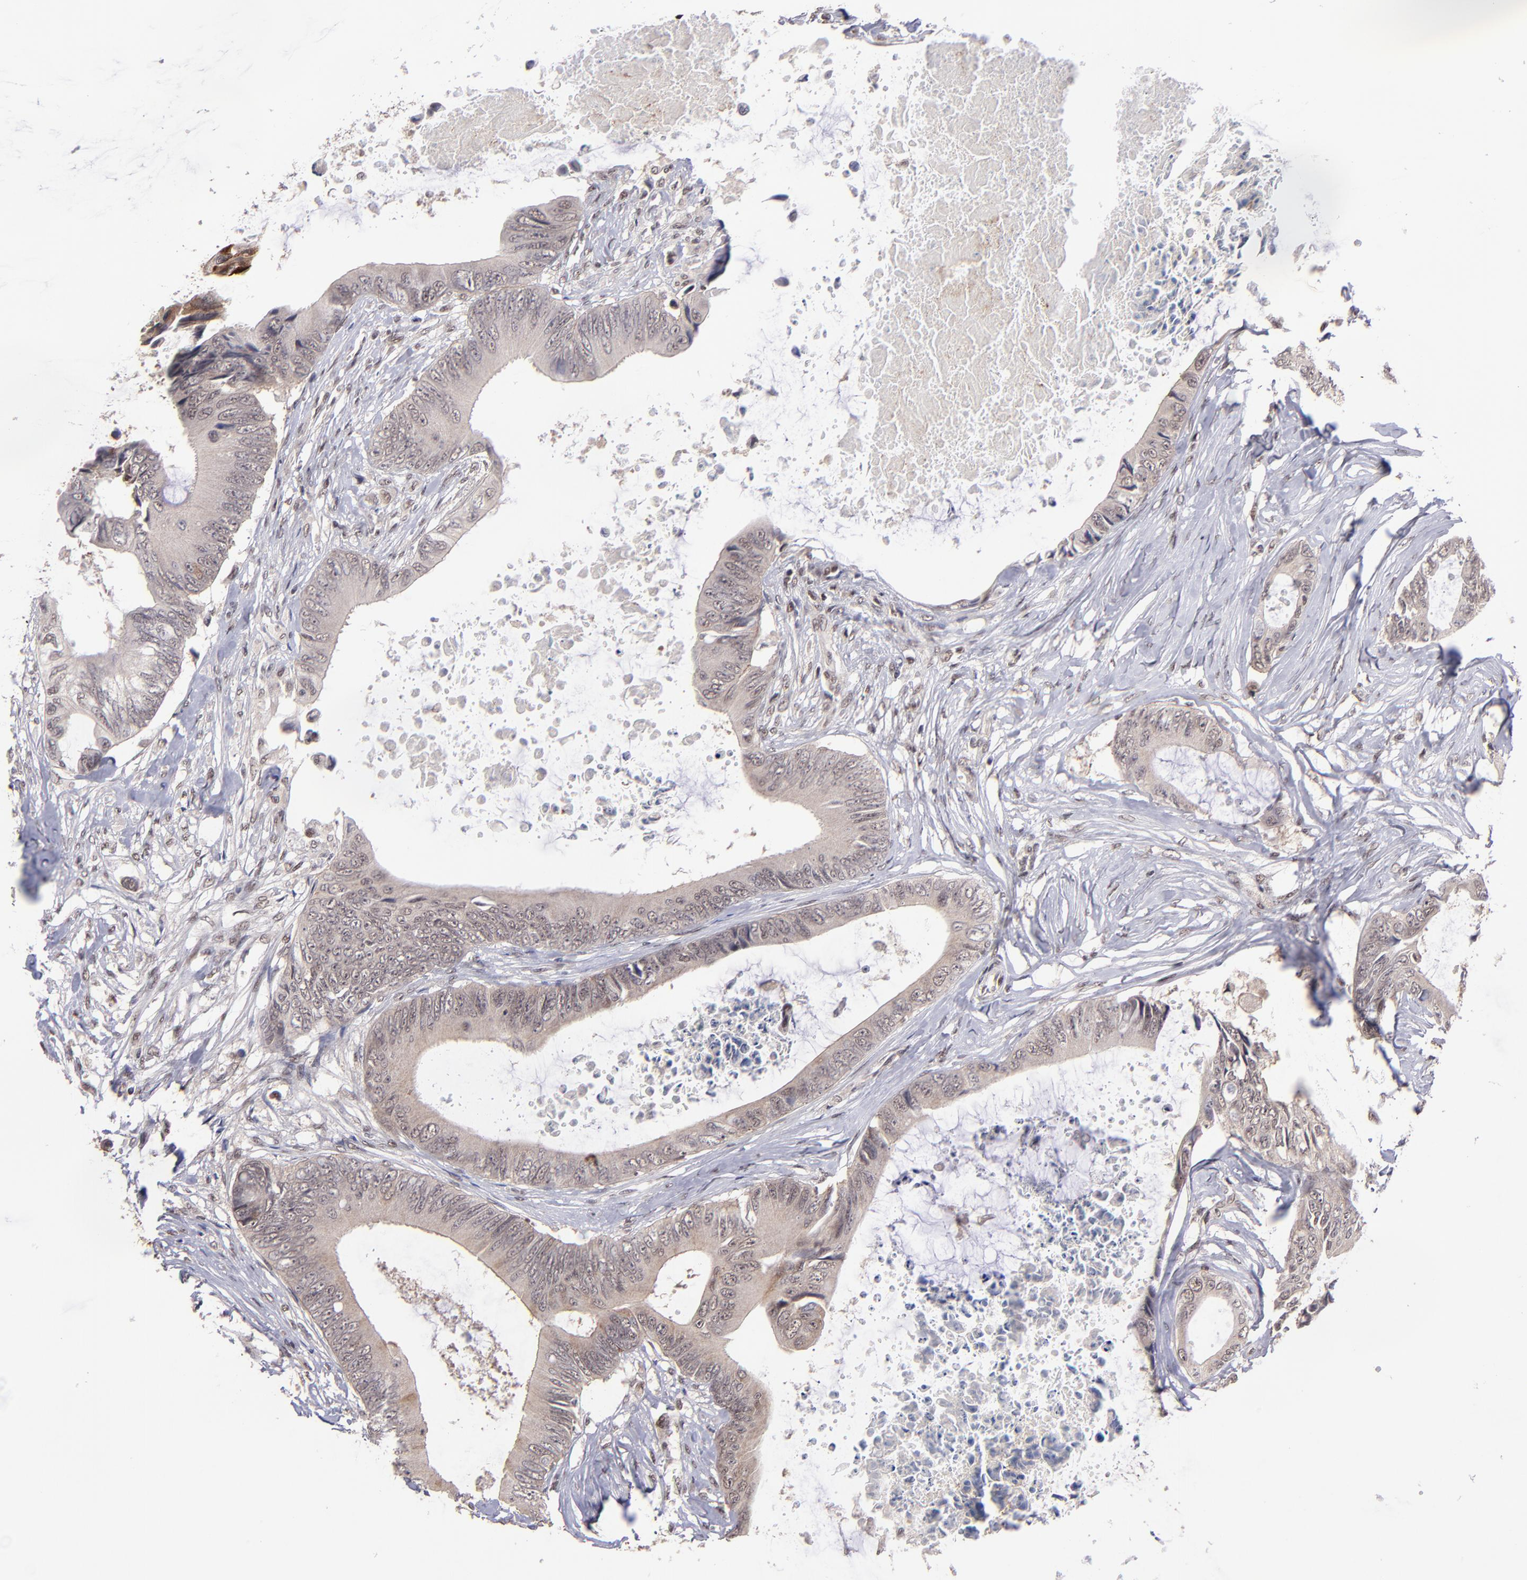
{"staining": {"intensity": "weak", "quantity": "<25%", "location": "cytoplasmic/membranous"}, "tissue": "colorectal cancer", "cell_type": "Tumor cells", "image_type": "cancer", "snomed": [{"axis": "morphology", "description": "Normal tissue, NOS"}, {"axis": "morphology", "description": "Adenocarcinoma, NOS"}, {"axis": "topography", "description": "Rectum"}, {"axis": "topography", "description": "Peripheral nerve tissue"}], "caption": "Tumor cells show no significant protein positivity in colorectal adenocarcinoma.", "gene": "EP300", "patient": {"sex": "female", "age": 77}}